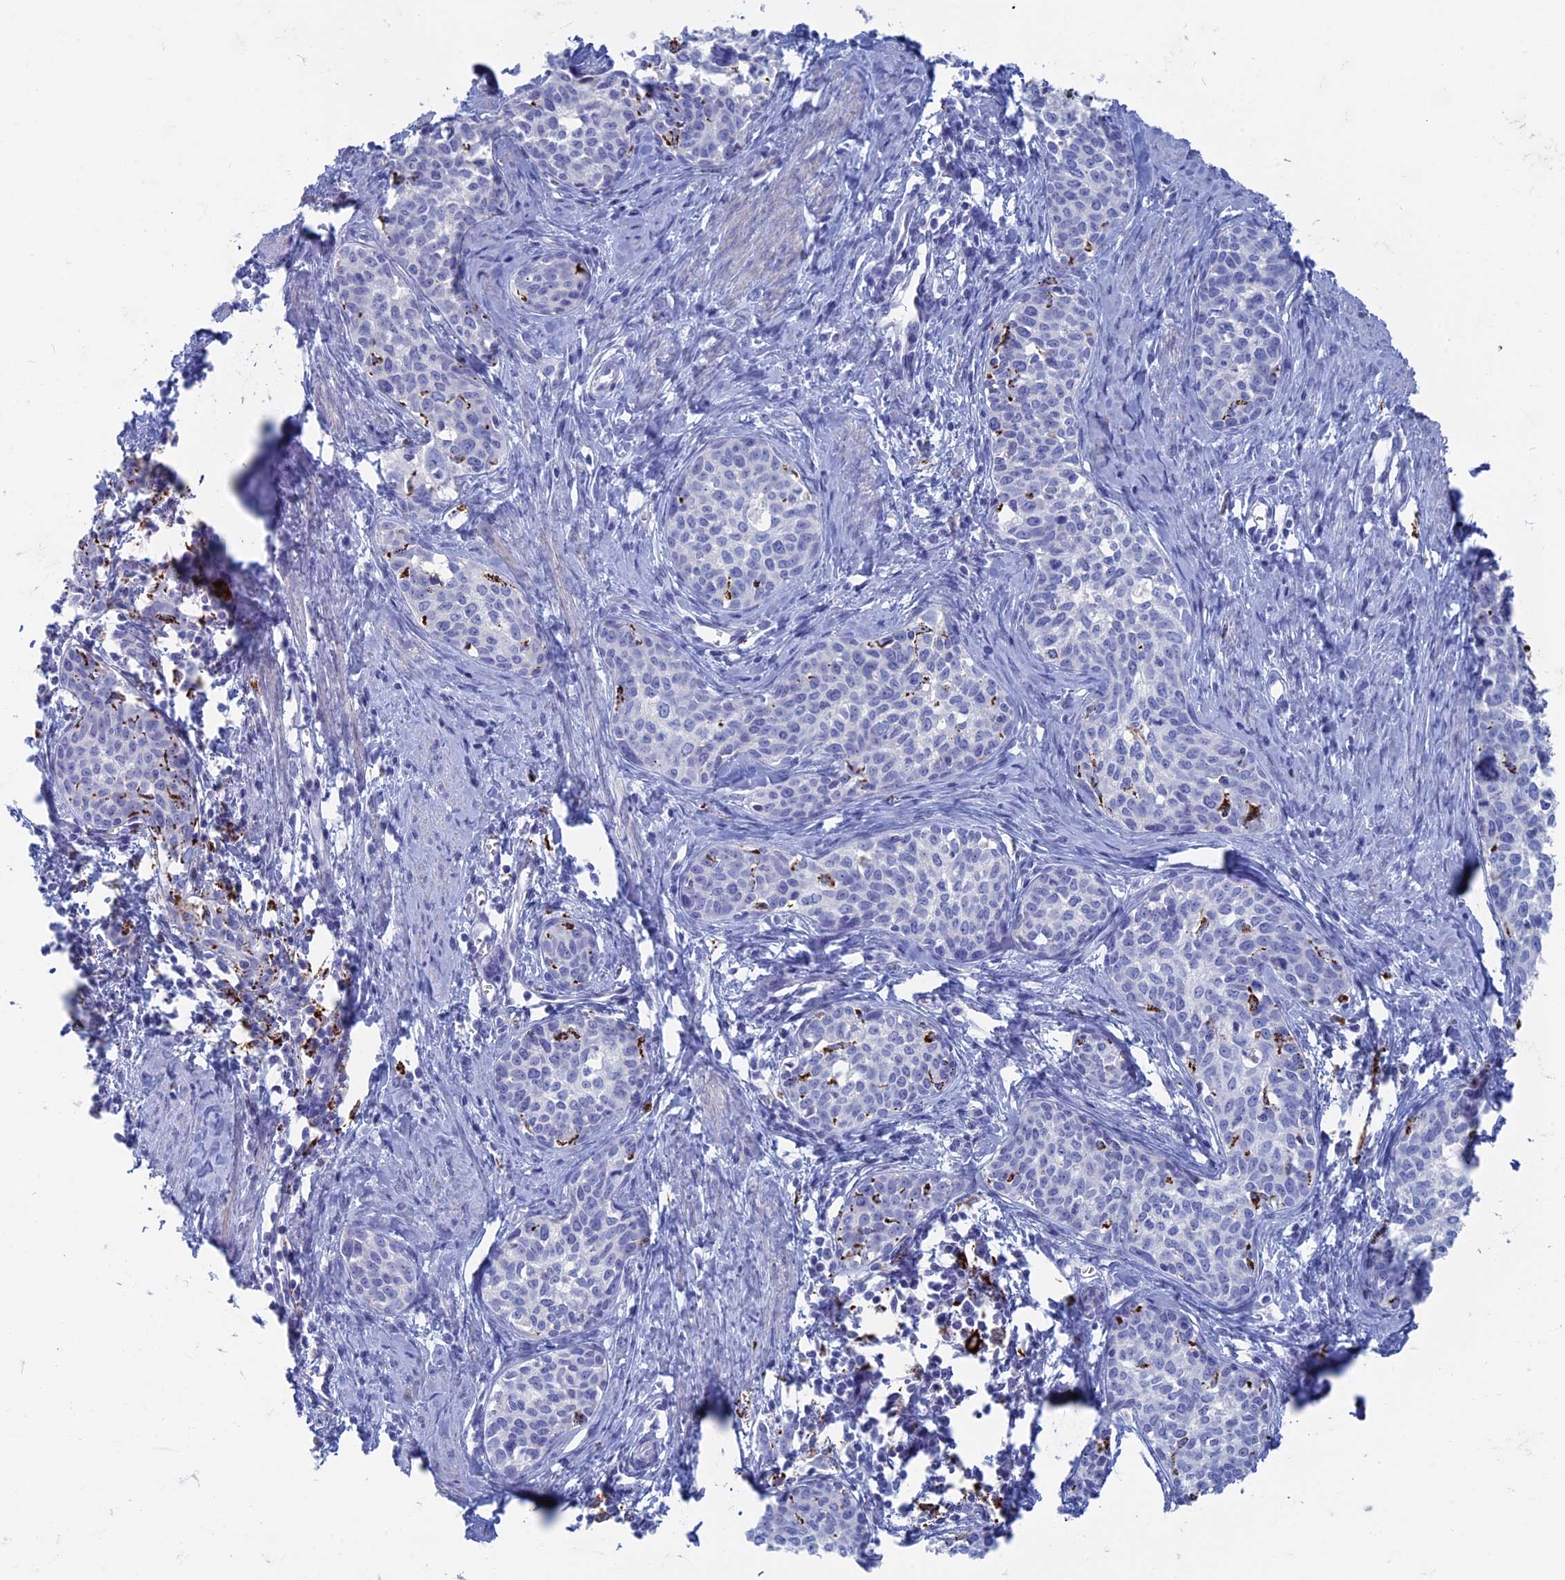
{"staining": {"intensity": "negative", "quantity": "none", "location": "none"}, "tissue": "cervical cancer", "cell_type": "Tumor cells", "image_type": "cancer", "snomed": [{"axis": "morphology", "description": "Squamous cell carcinoma, NOS"}, {"axis": "topography", "description": "Cervix"}], "caption": "A high-resolution micrograph shows immunohistochemistry (IHC) staining of cervical cancer (squamous cell carcinoma), which reveals no significant positivity in tumor cells.", "gene": "ALMS1", "patient": {"sex": "female", "age": 52}}